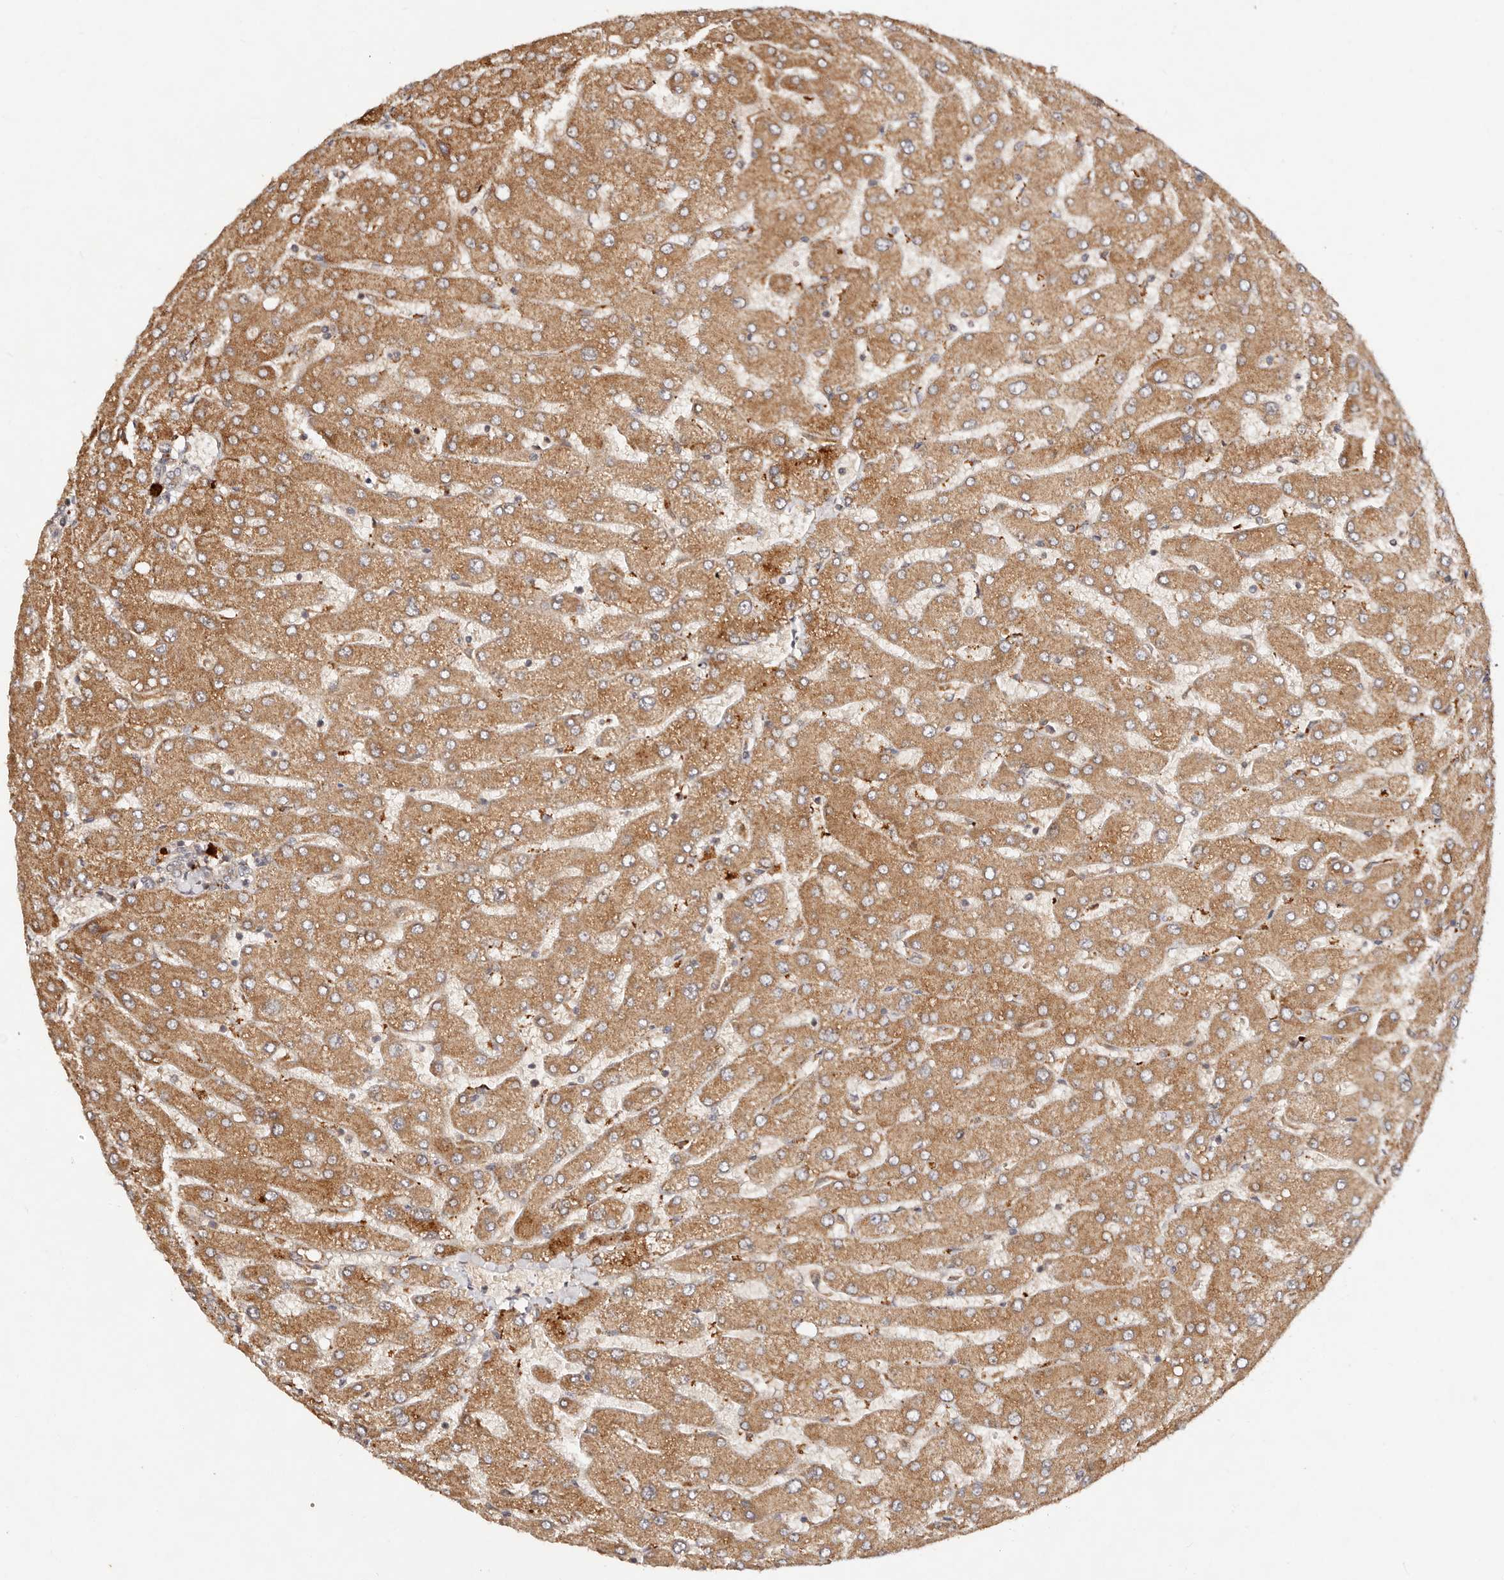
{"staining": {"intensity": "weak", "quantity": ">75%", "location": "cytoplasmic/membranous"}, "tissue": "liver", "cell_type": "Cholangiocytes", "image_type": "normal", "snomed": [{"axis": "morphology", "description": "Normal tissue, NOS"}, {"axis": "topography", "description": "Liver"}], "caption": "Immunohistochemistry photomicrograph of unremarkable human liver stained for a protein (brown), which reveals low levels of weak cytoplasmic/membranous expression in about >75% of cholangiocytes.", "gene": "DENND11", "patient": {"sex": "male", "age": 55}}